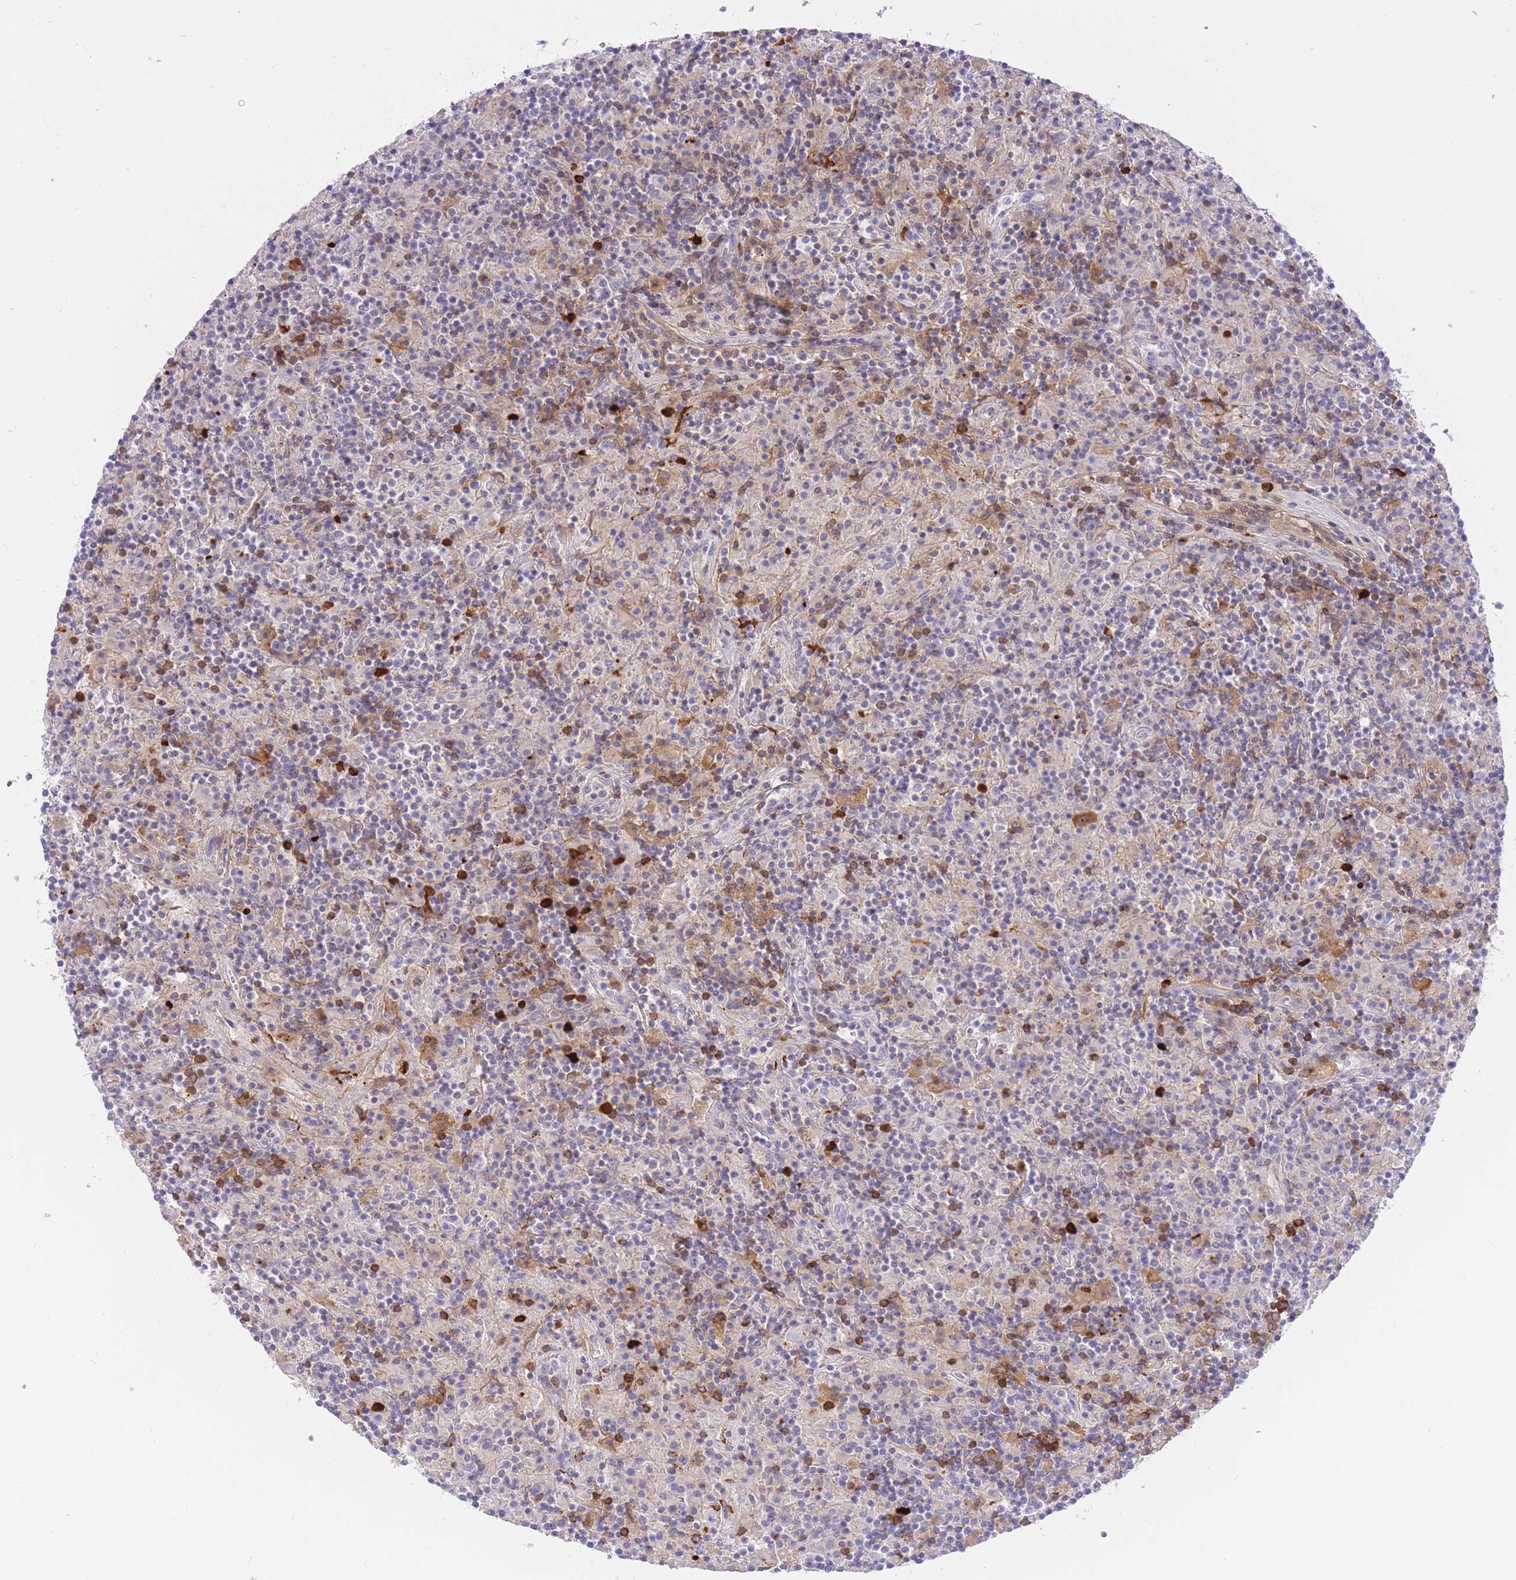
{"staining": {"intensity": "negative", "quantity": "none", "location": "none"}, "tissue": "lymphoma", "cell_type": "Tumor cells", "image_type": "cancer", "snomed": [{"axis": "morphology", "description": "Hodgkin's disease, NOS"}, {"axis": "topography", "description": "Lymph node"}], "caption": "Photomicrograph shows no significant protein positivity in tumor cells of lymphoma. (Immunohistochemistry (ihc), brightfield microscopy, high magnification).", "gene": "HRG", "patient": {"sex": "male", "age": 70}}